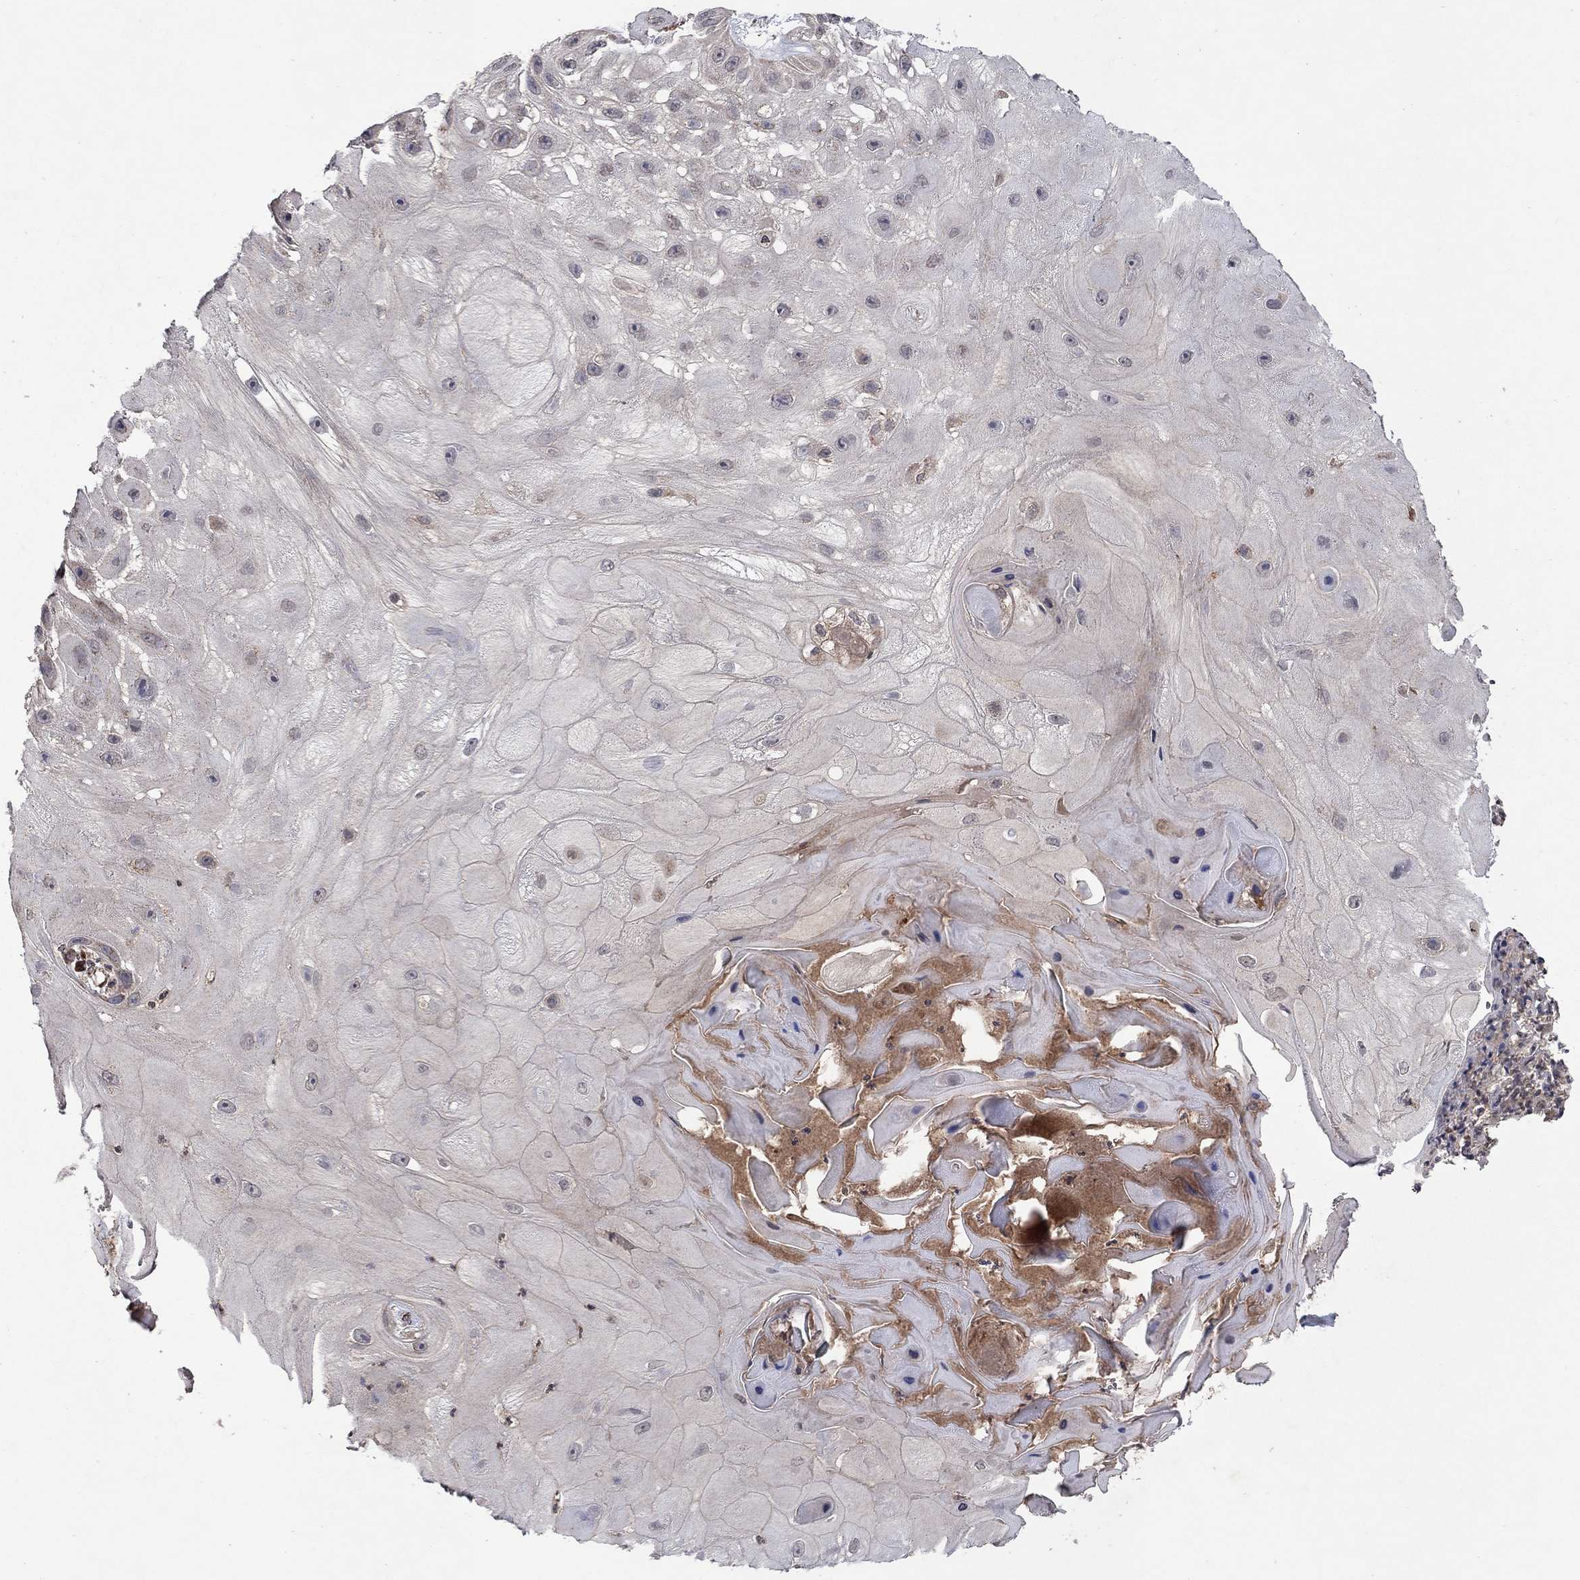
{"staining": {"intensity": "weak", "quantity": "25%-75%", "location": "cytoplasmic/membranous"}, "tissue": "skin cancer", "cell_type": "Tumor cells", "image_type": "cancer", "snomed": [{"axis": "morphology", "description": "Normal tissue, NOS"}, {"axis": "morphology", "description": "Squamous cell carcinoma, NOS"}, {"axis": "topography", "description": "Skin"}], "caption": "Skin cancer tissue displays weak cytoplasmic/membranous expression in about 25%-75% of tumor cells, visualized by immunohistochemistry. The staining is performed using DAB (3,3'-diaminobenzidine) brown chromogen to label protein expression. The nuclei are counter-stained blue using hematoxylin.", "gene": "DPH1", "patient": {"sex": "male", "age": 79}}